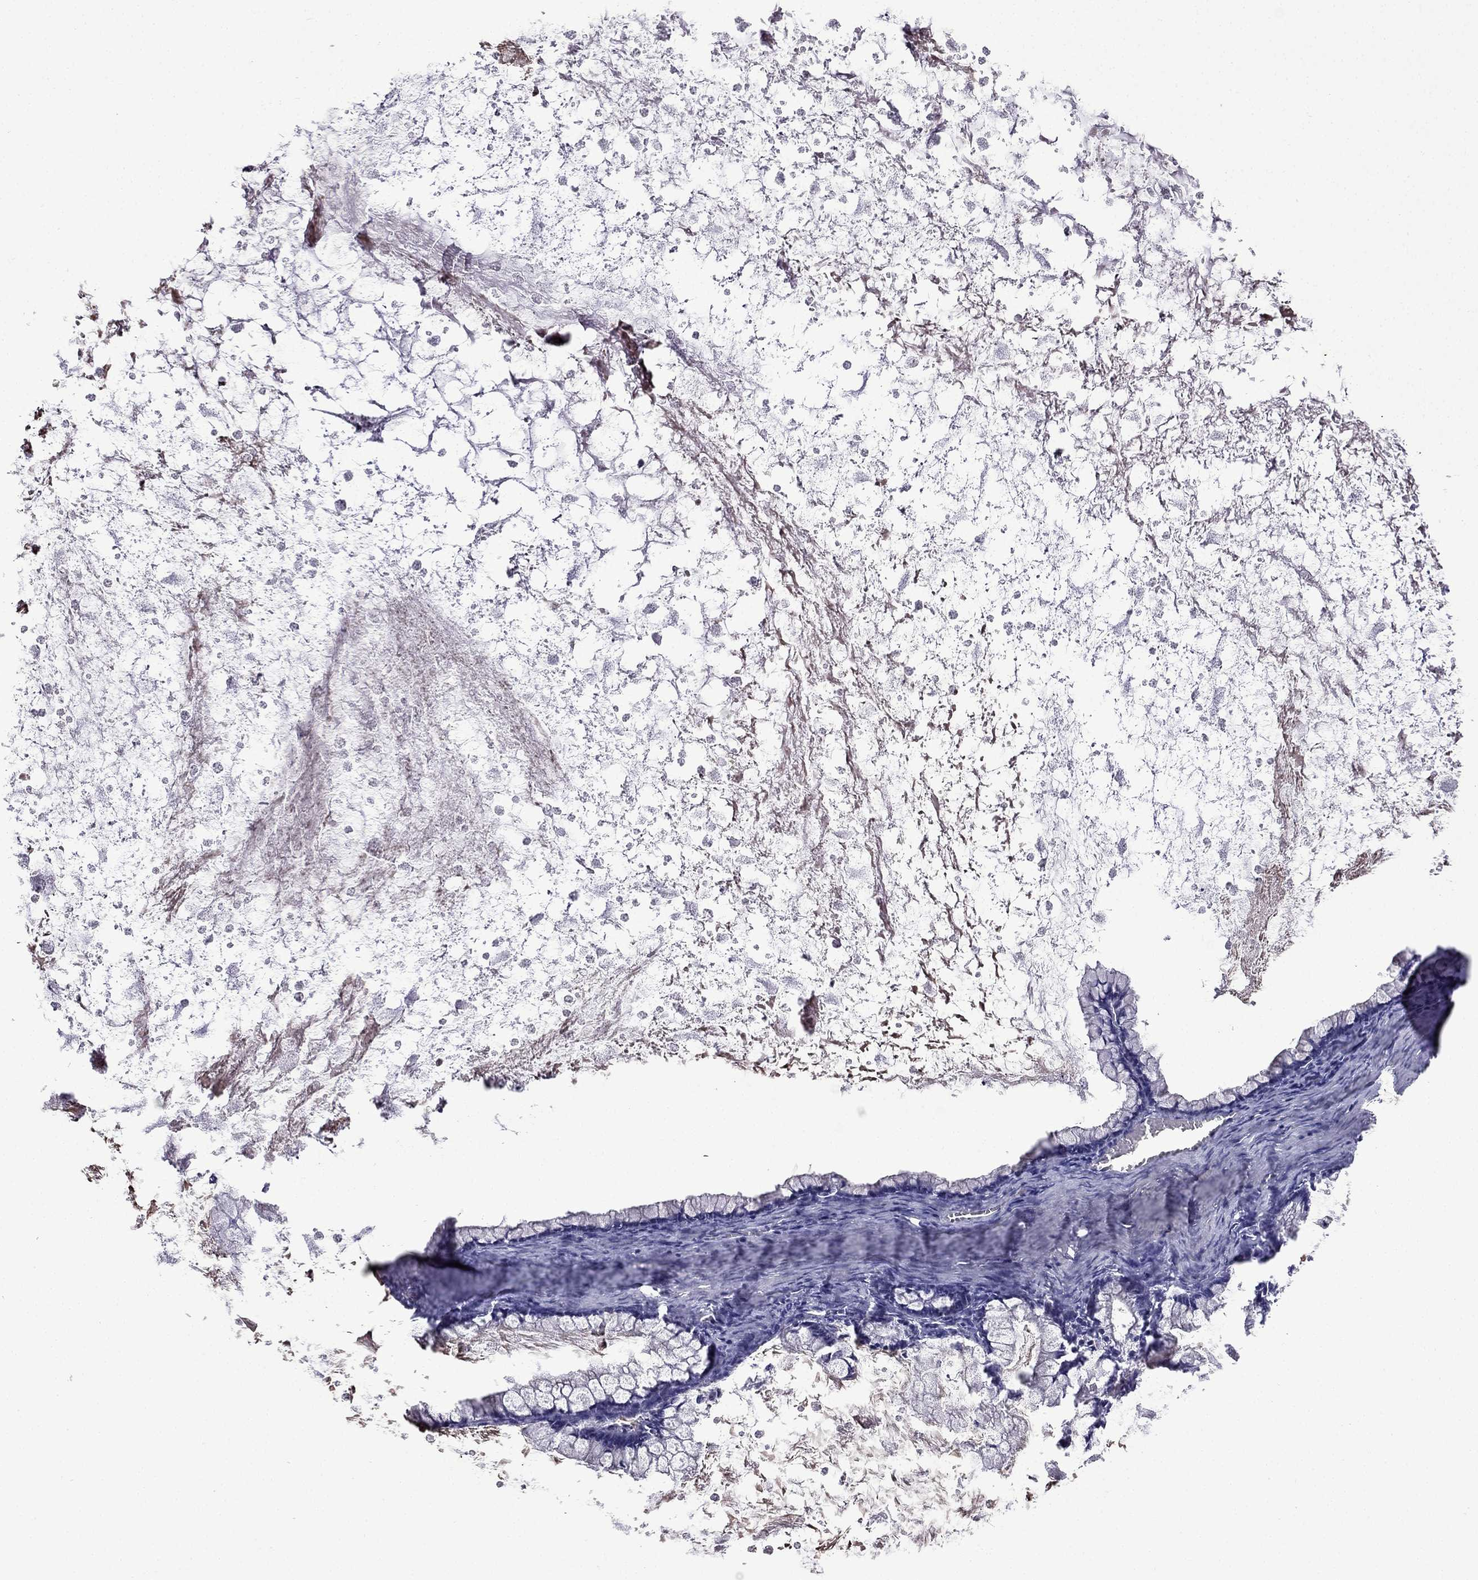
{"staining": {"intensity": "negative", "quantity": "none", "location": "none"}, "tissue": "ovarian cancer", "cell_type": "Tumor cells", "image_type": "cancer", "snomed": [{"axis": "morphology", "description": "Cystadenocarcinoma, mucinous, NOS"}, {"axis": "topography", "description": "Ovary"}], "caption": "Immunohistochemistry of ovarian cancer (mucinous cystadenocarcinoma) exhibits no staining in tumor cells. Nuclei are stained in blue.", "gene": "POM121L12", "patient": {"sex": "female", "age": 67}}